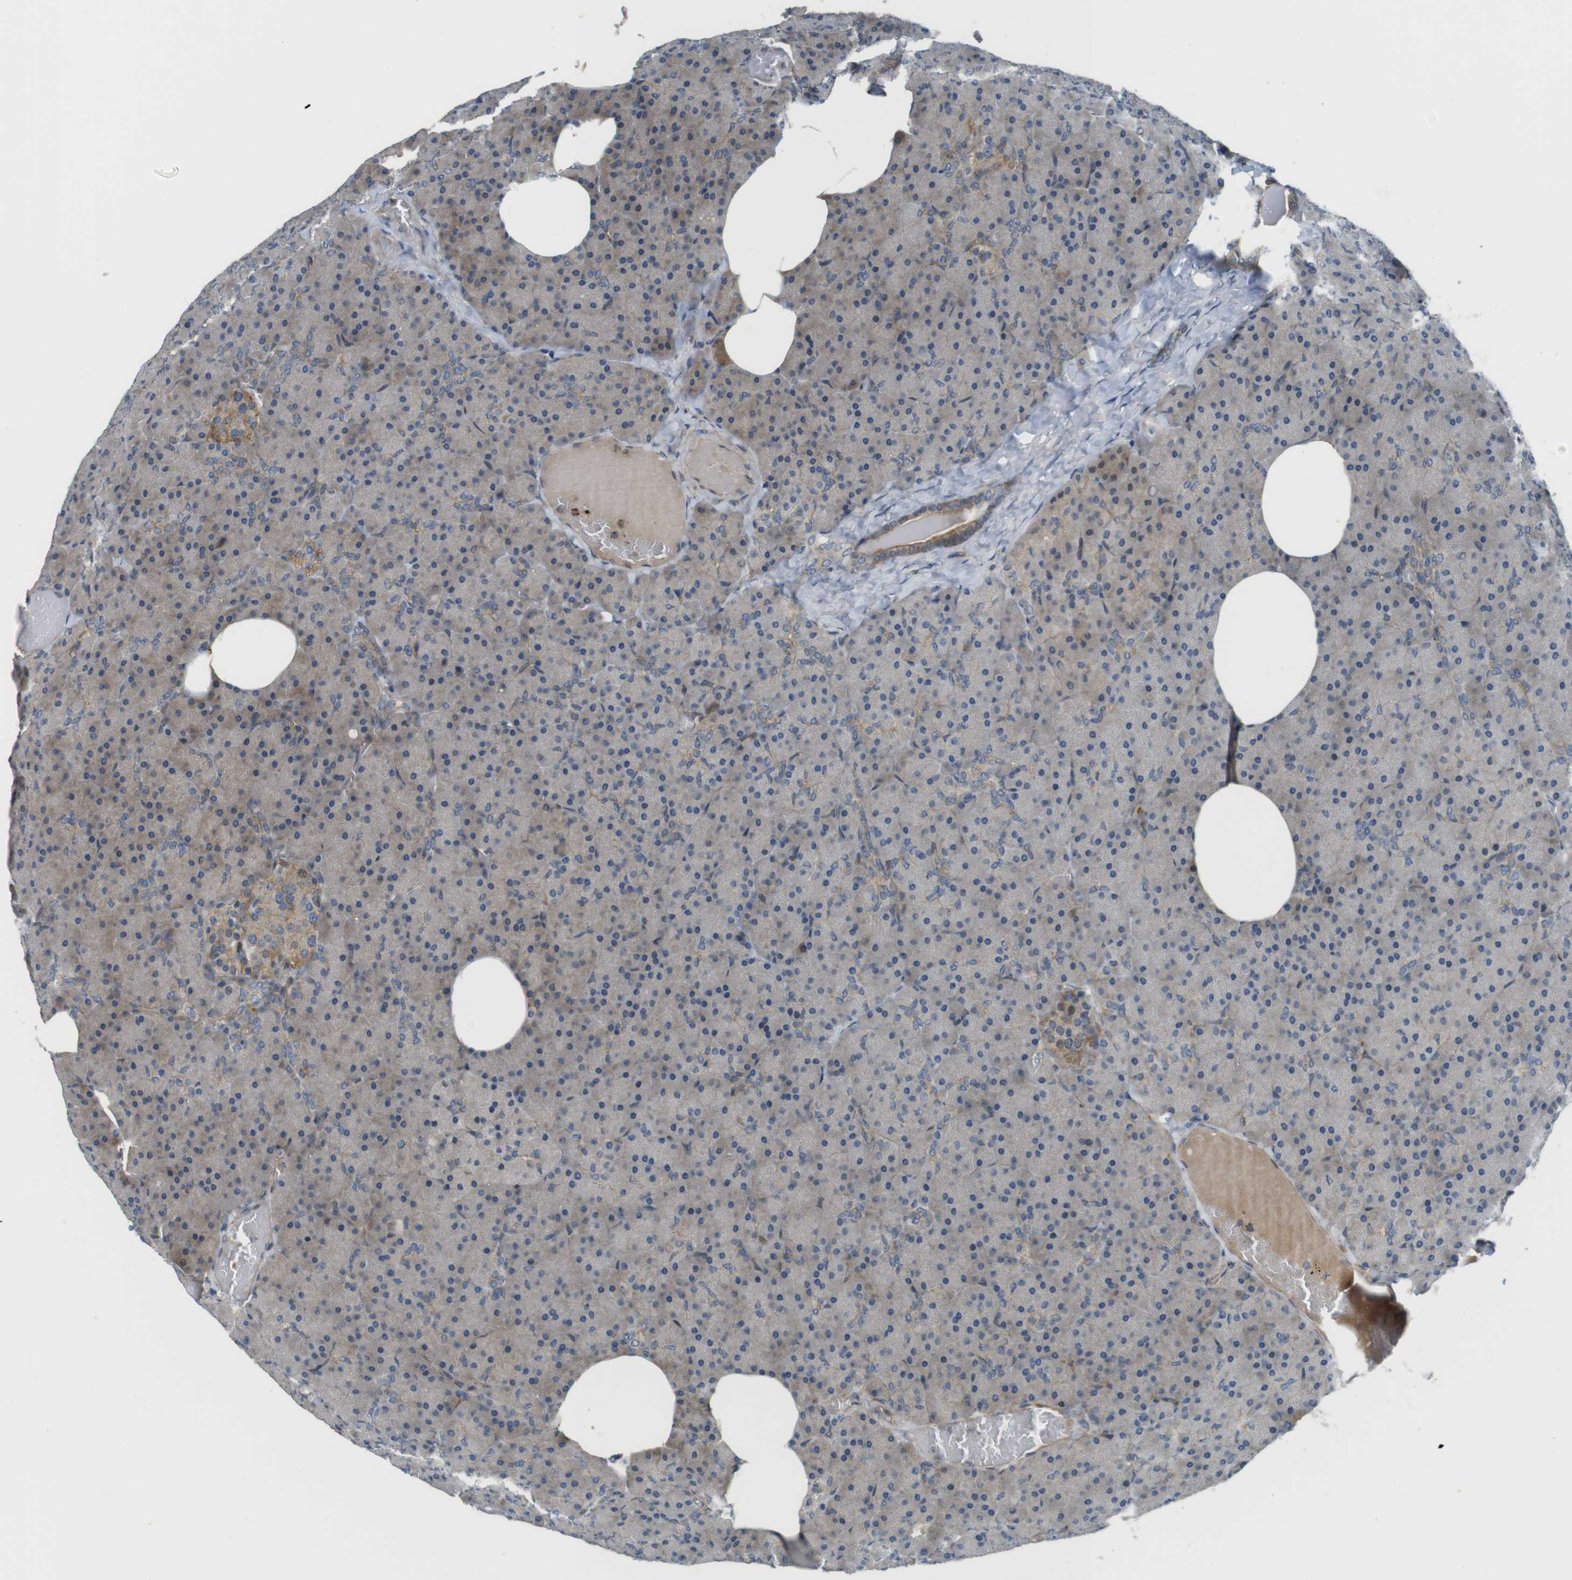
{"staining": {"intensity": "moderate", "quantity": "<25%", "location": "cytoplasmic/membranous"}, "tissue": "pancreas", "cell_type": "Exocrine glandular cells", "image_type": "normal", "snomed": [{"axis": "morphology", "description": "Normal tissue, NOS"}, {"axis": "topography", "description": "Pancreas"}], "caption": "Immunohistochemistry (DAB) staining of unremarkable pancreas demonstrates moderate cytoplasmic/membranous protein staining in about <25% of exocrine glandular cells.", "gene": "ABHD15", "patient": {"sex": "female", "age": 35}}